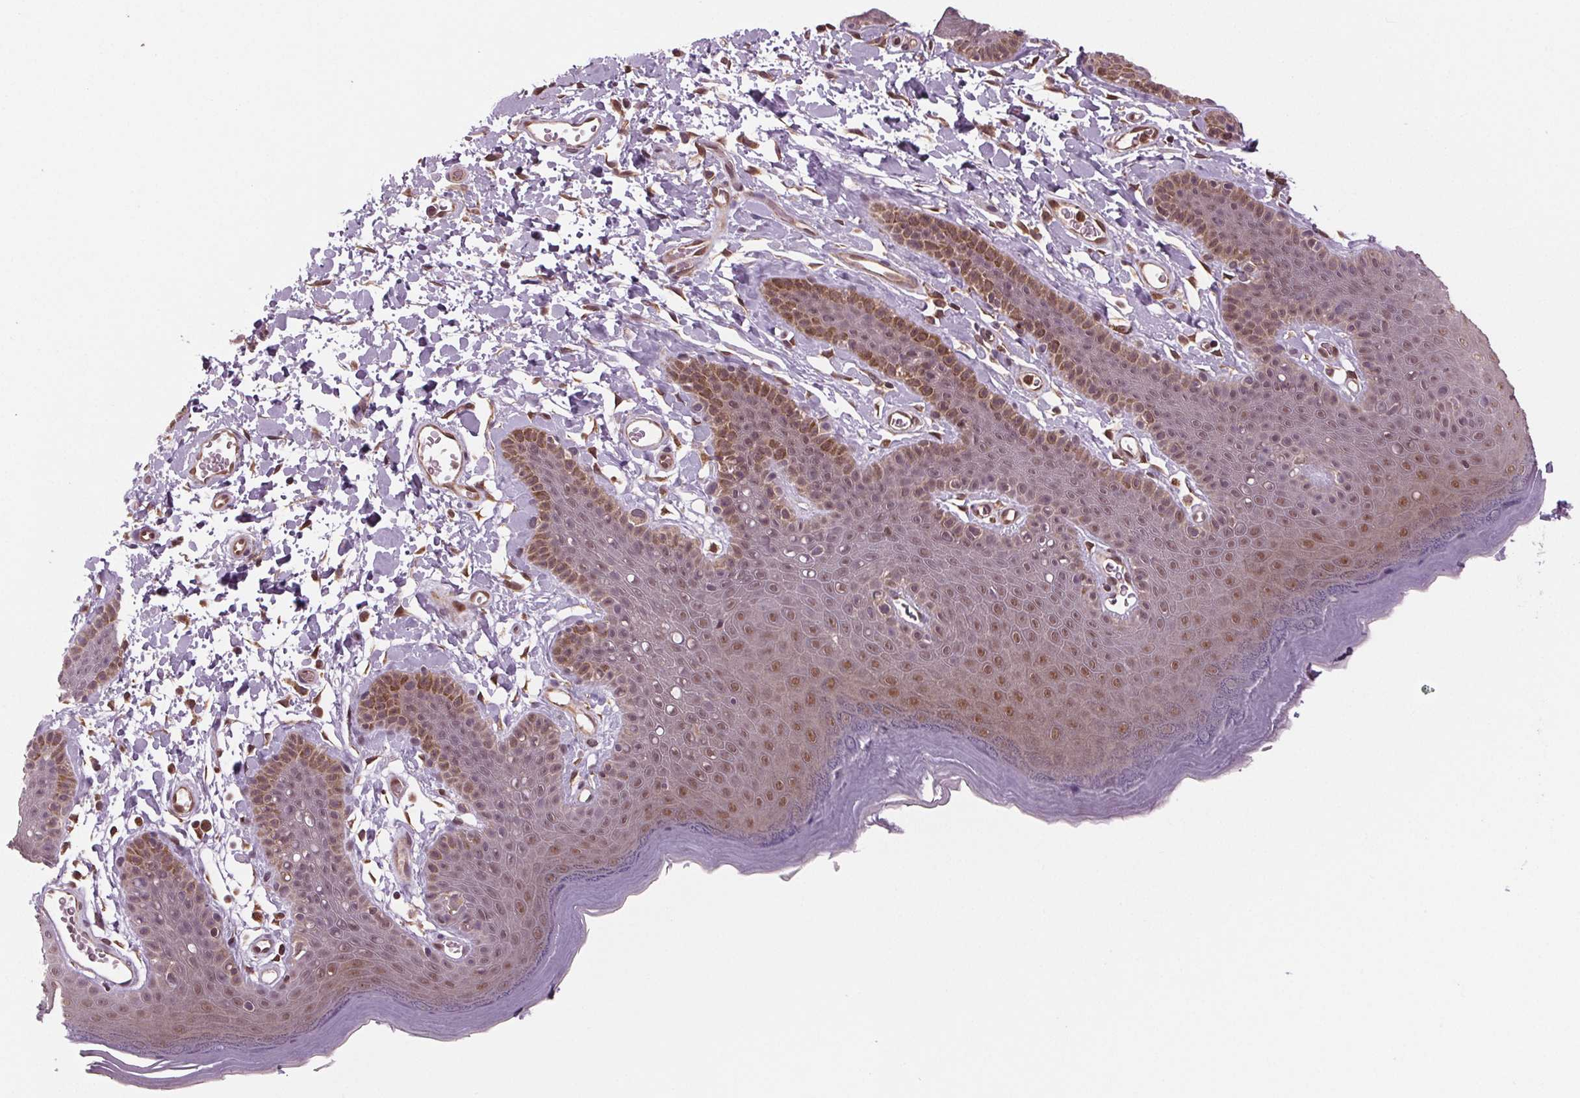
{"staining": {"intensity": "moderate", "quantity": ">75%", "location": "nuclear"}, "tissue": "skin", "cell_type": "Epidermal cells", "image_type": "normal", "snomed": [{"axis": "morphology", "description": "Normal tissue, NOS"}, {"axis": "topography", "description": "Anal"}], "caption": "Skin stained with DAB immunohistochemistry demonstrates medium levels of moderate nuclear expression in approximately >75% of epidermal cells. The protein is shown in brown color, while the nuclei are stained blue.", "gene": "STAT3", "patient": {"sex": "male", "age": 53}}